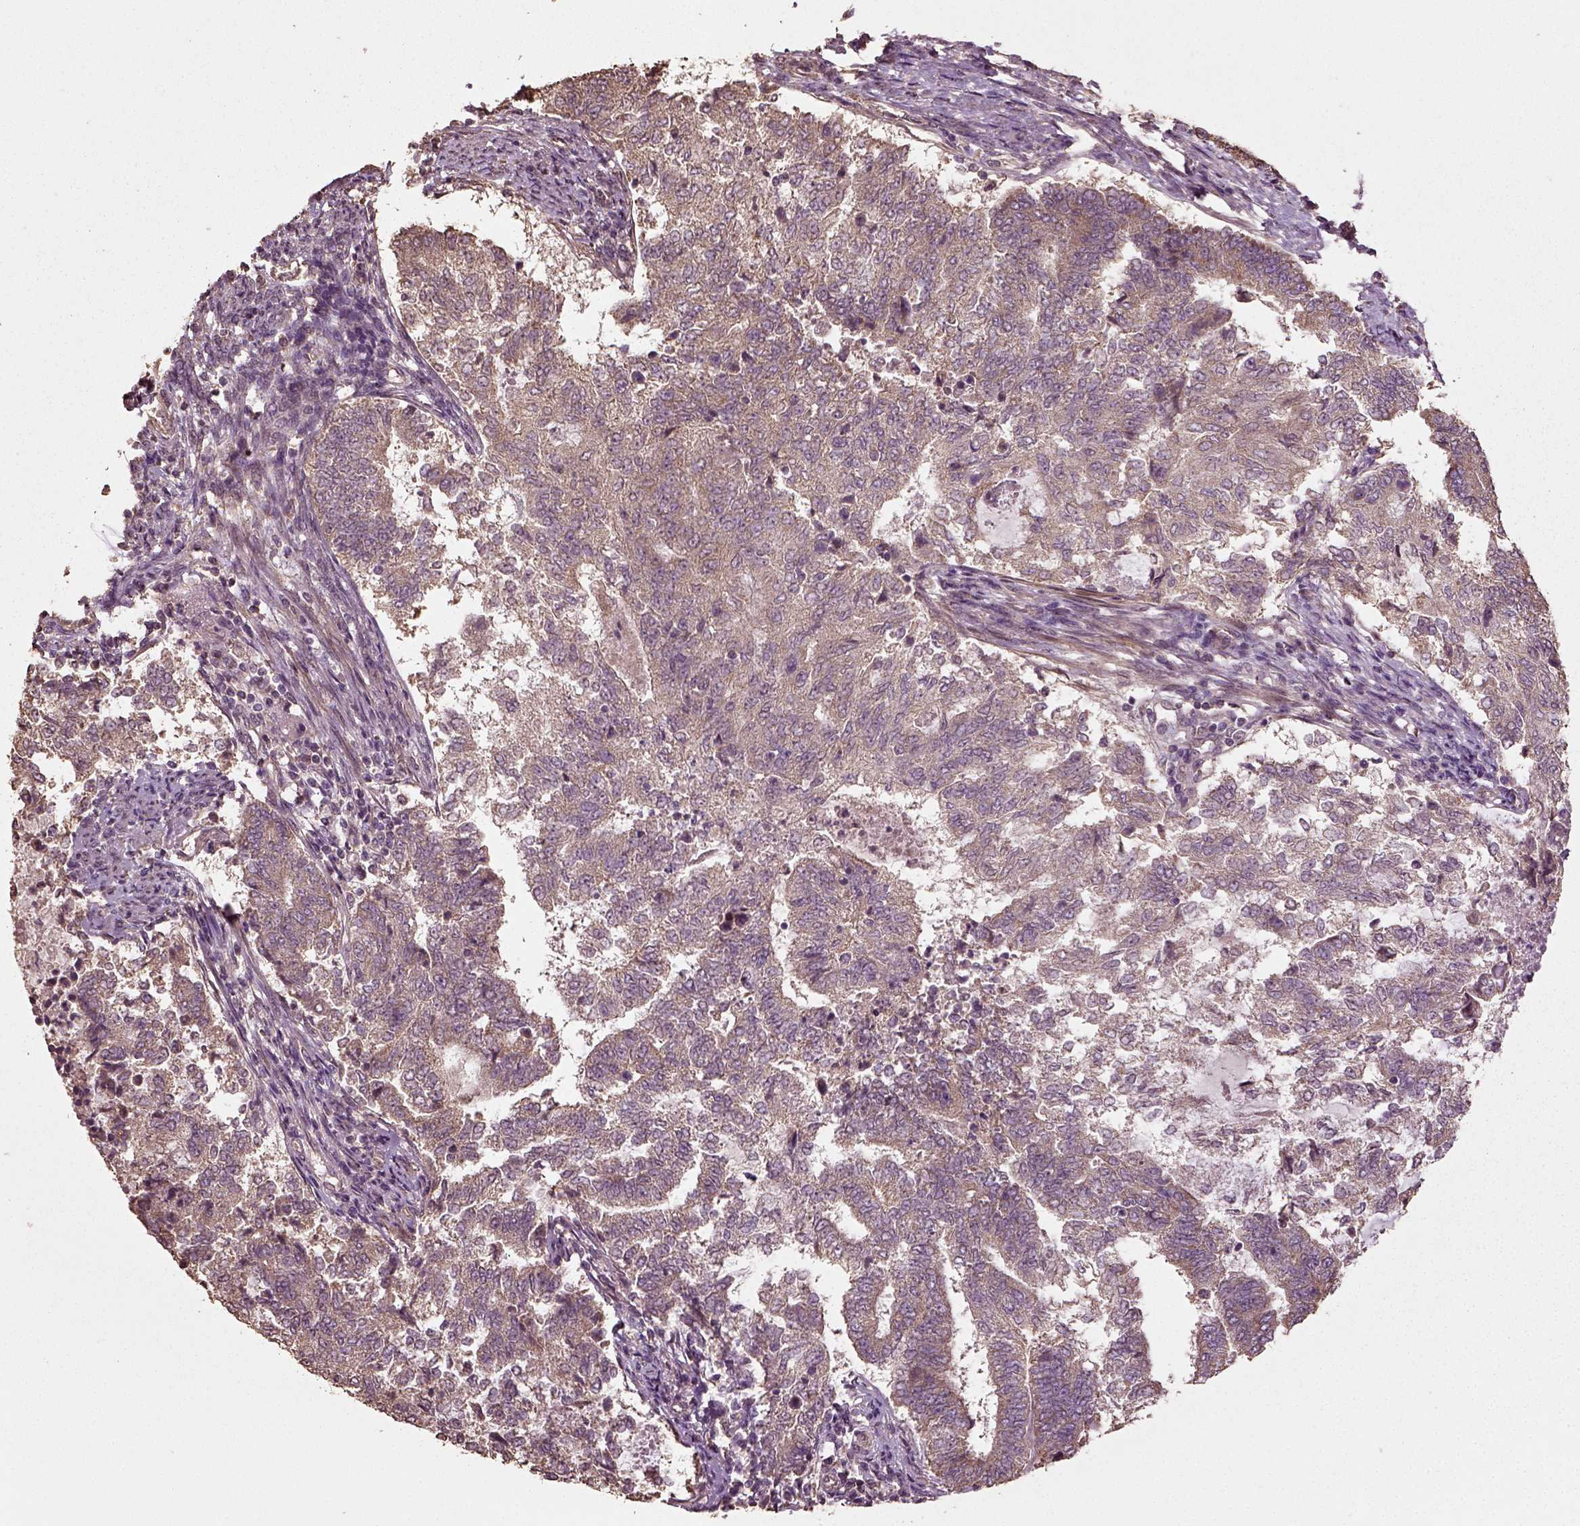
{"staining": {"intensity": "weak", "quantity": "<25%", "location": "cytoplasmic/membranous"}, "tissue": "endometrial cancer", "cell_type": "Tumor cells", "image_type": "cancer", "snomed": [{"axis": "morphology", "description": "Adenocarcinoma, NOS"}, {"axis": "topography", "description": "Endometrium"}], "caption": "Immunohistochemistry image of human adenocarcinoma (endometrial) stained for a protein (brown), which shows no staining in tumor cells.", "gene": "ERV3-1", "patient": {"sex": "female", "age": 65}}